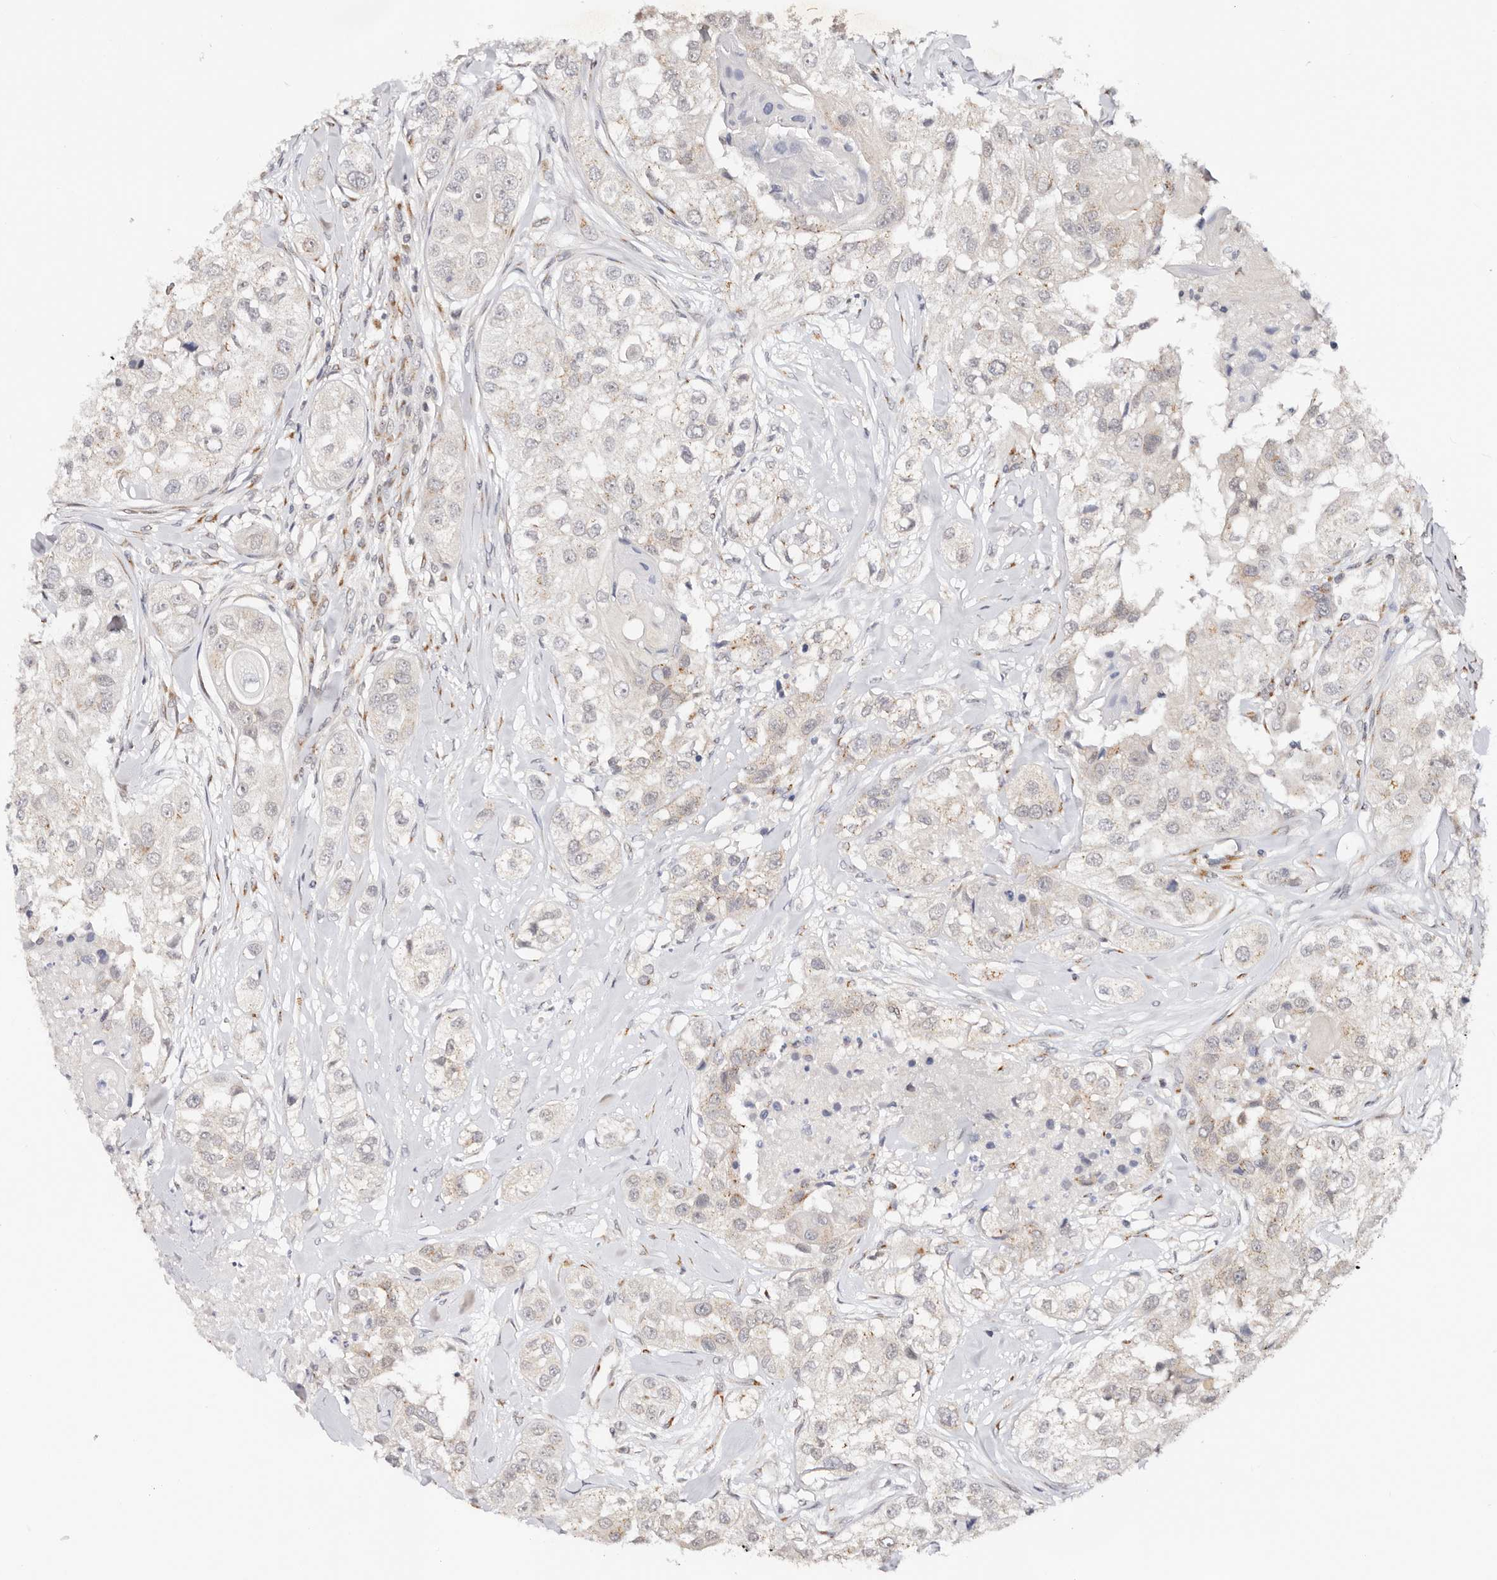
{"staining": {"intensity": "negative", "quantity": "none", "location": "none"}, "tissue": "head and neck cancer", "cell_type": "Tumor cells", "image_type": "cancer", "snomed": [{"axis": "morphology", "description": "Normal tissue, NOS"}, {"axis": "morphology", "description": "Squamous cell carcinoma, NOS"}, {"axis": "topography", "description": "Skeletal muscle"}, {"axis": "topography", "description": "Head-Neck"}], "caption": "This histopathology image is of head and neck squamous cell carcinoma stained with immunohistochemistry (IHC) to label a protein in brown with the nuclei are counter-stained blue. There is no expression in tumor cells.", "gene": "VIPAS39", "patient": {"sex": "male", "age": 51}}